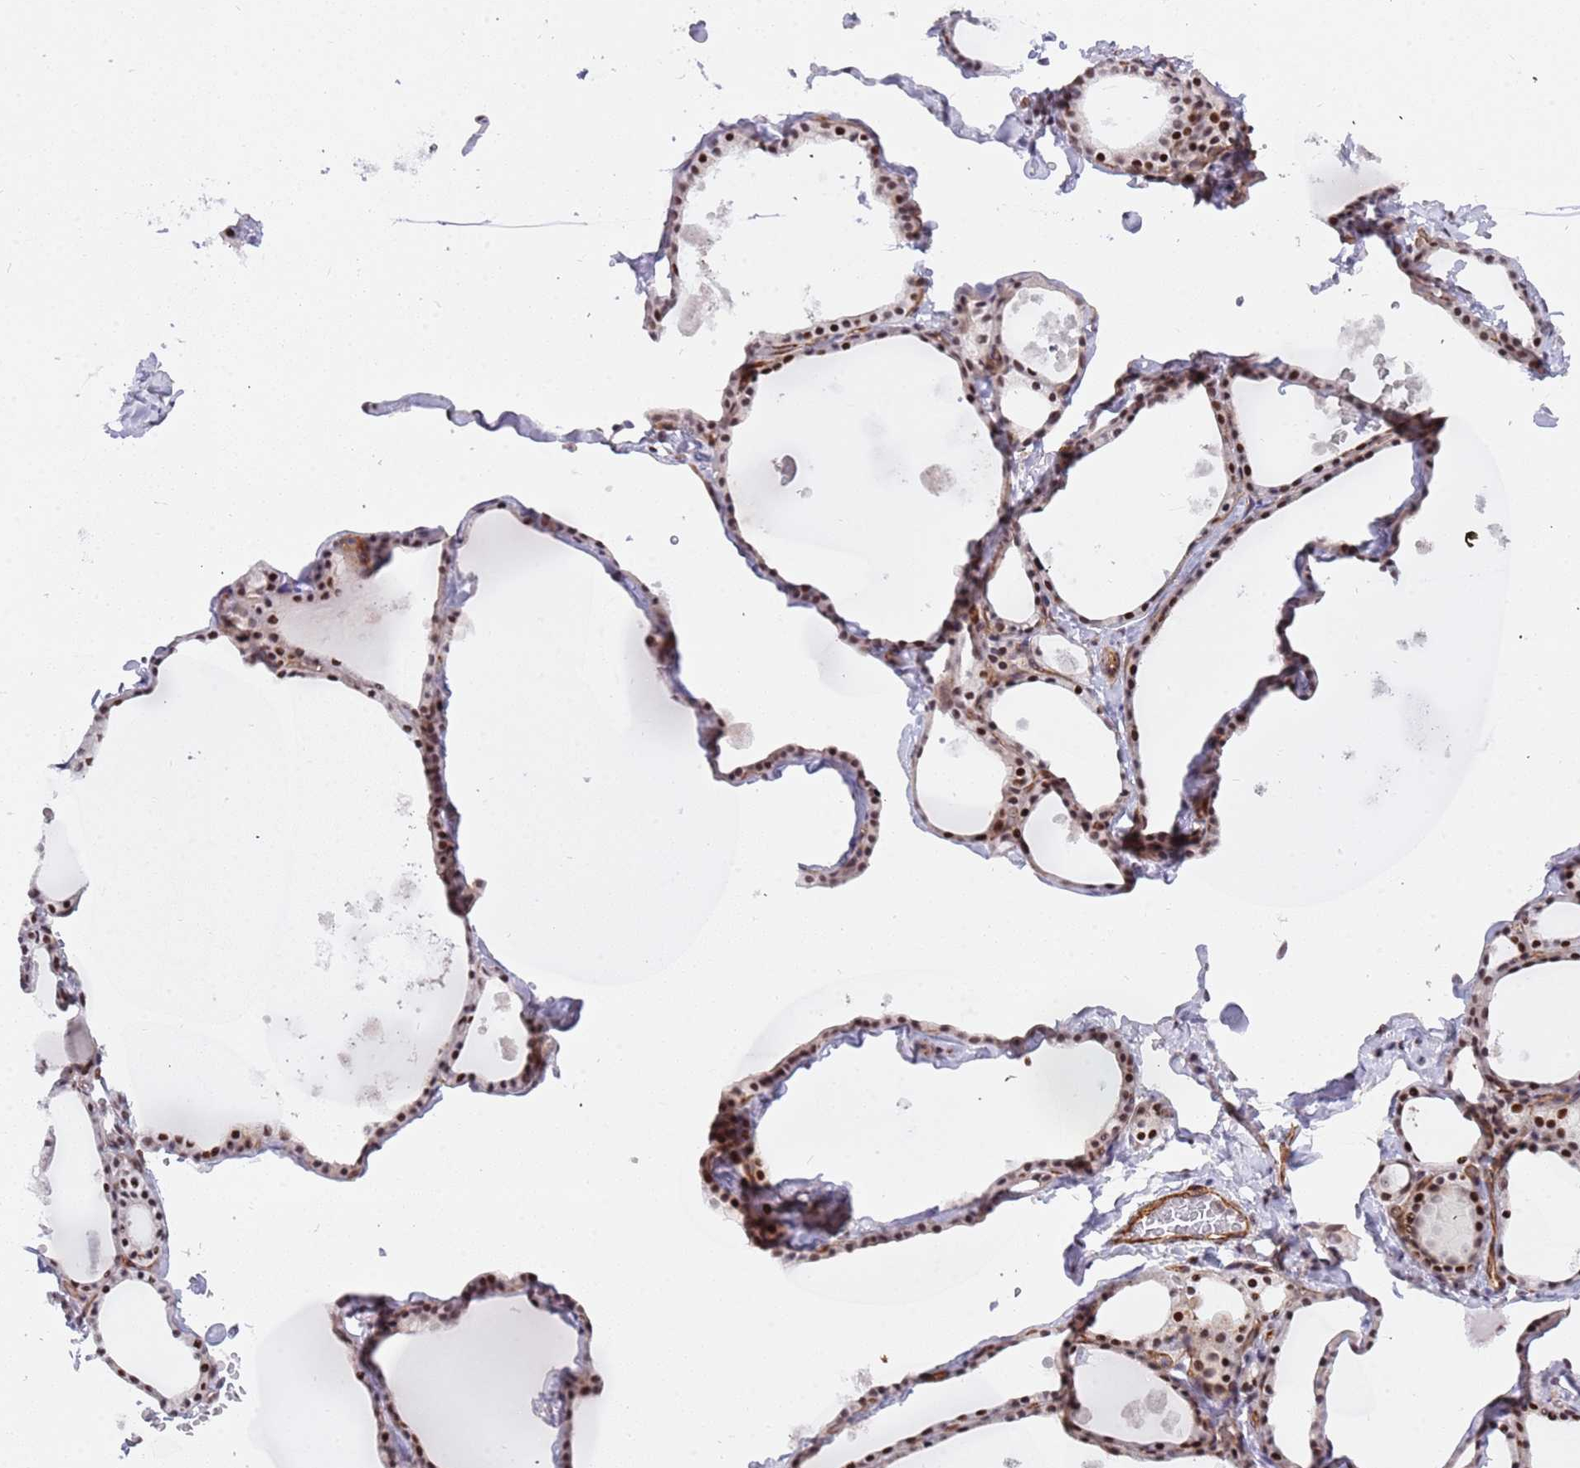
{"staining": {"intensity": "moderate", "quantity": ">75%", "location": "nuclear"}, "tissue": "thyroid gland", "cell_type": "Glandular cells", "image_type": "normal", "snomed": [{"axis": "morphology", "description": "Normal tissue, NOS"}, {"axis": "topography", "description": "Thyroid gland"}], "caption": "A high-resolution image shows IHC staining of unremarkable thyroid gland, which exhibits moderate nuclear staining in about >75% of glandular cells.", "gene": "LRMDA", "patient": {"sex": "male", "age": 56}}